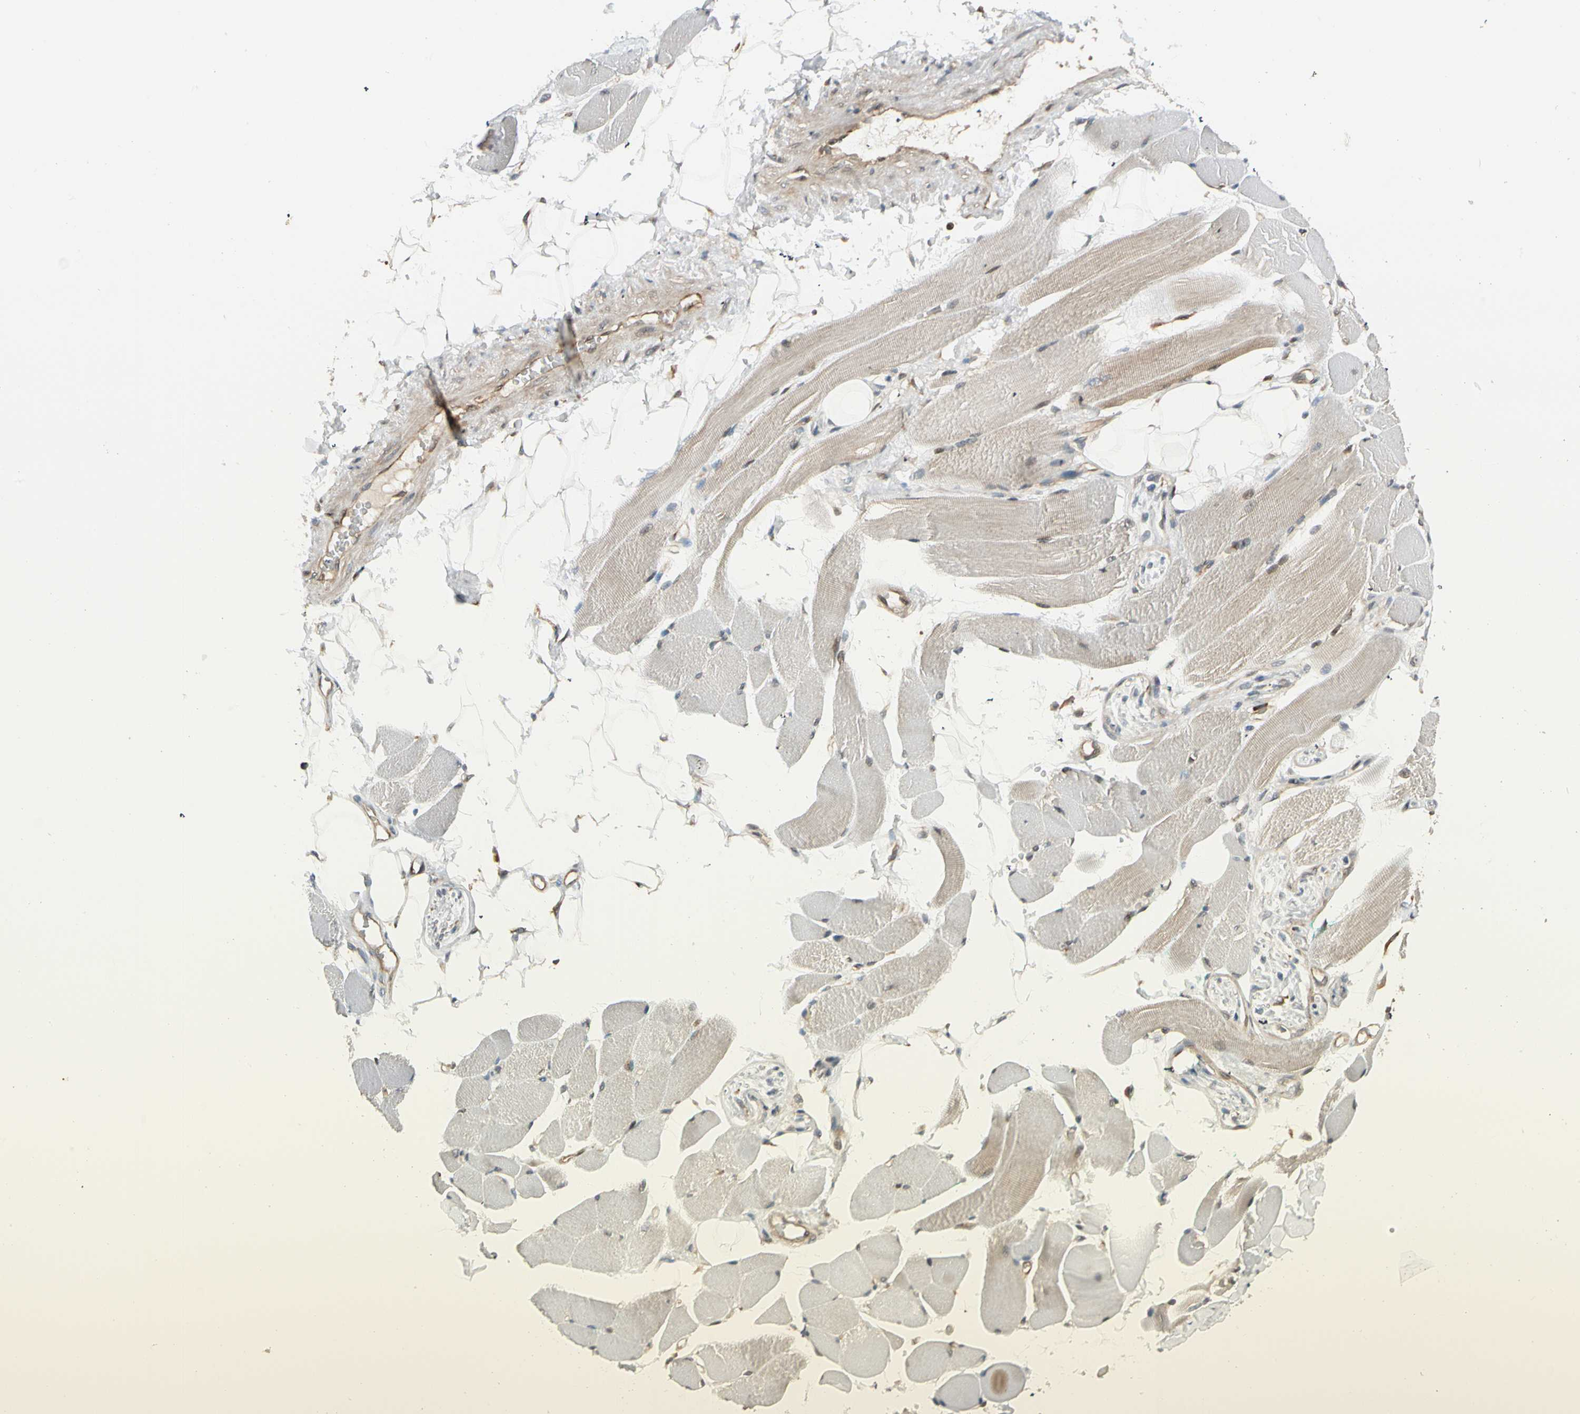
{"staining": {"intensity": "weak", "quantity": "<25%", "location": "cytoplasmic/membranous,nuclear"}, "tissue": "skeletal muscle", "cell_type": "Myocytes", "image_type": "normal", "snomed": [{"axis": "morphology", "description": "Normal tissue, NOS"}, {"axis": "topography", "description": "Skeletal muscle"}, {"axis": "topography", "description": "Peripheral nerve tissue"}], "caption": "High magnification brightfield microscopy of unremarkable skeletal muscle stained with DAB (3,3'-diaminobenzidine) (brown) and counterstained with hematoxylin (blue): myocytes show no significant expression.", "gene": "TRIO", "patient": {"sex": "female", "age": 84}}